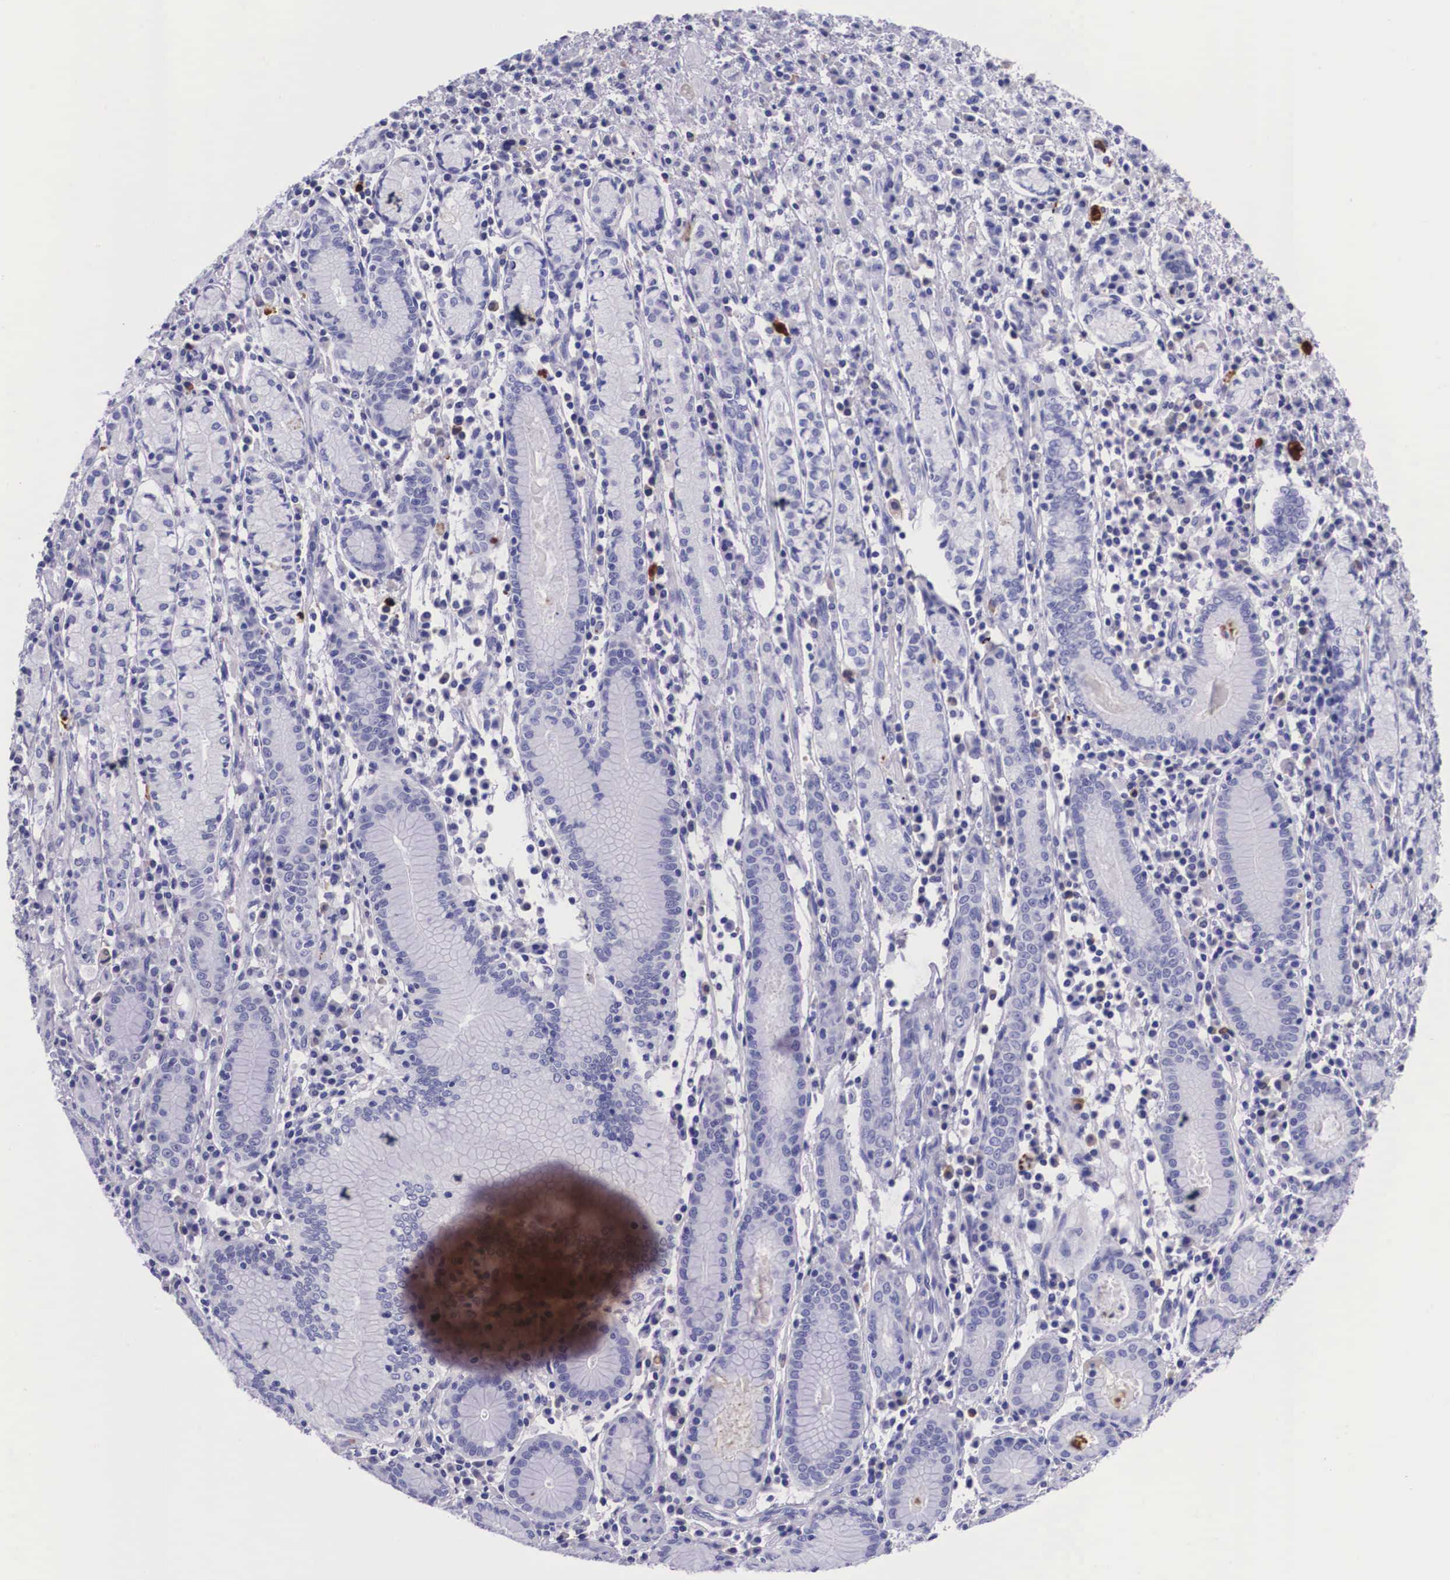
{"staining": {"intensity": "negative", "quantity": "none", "location": "none"}, "tissue": "stomach cancer", "cell_type": "Tumor cells", "image_type": "cancer", "snomed": [{"axis": "morphology", "description": "Adenocarcinoma, NOS"}, {"axis": "topography", "description": "Stomach, lower"}], "caption": "Human stomach adenocarcinoma stained for a protein using IHC displays no positivity in tumor cells.", "gene": "PLG", "patient": {"sex": "male", "age": 88}}